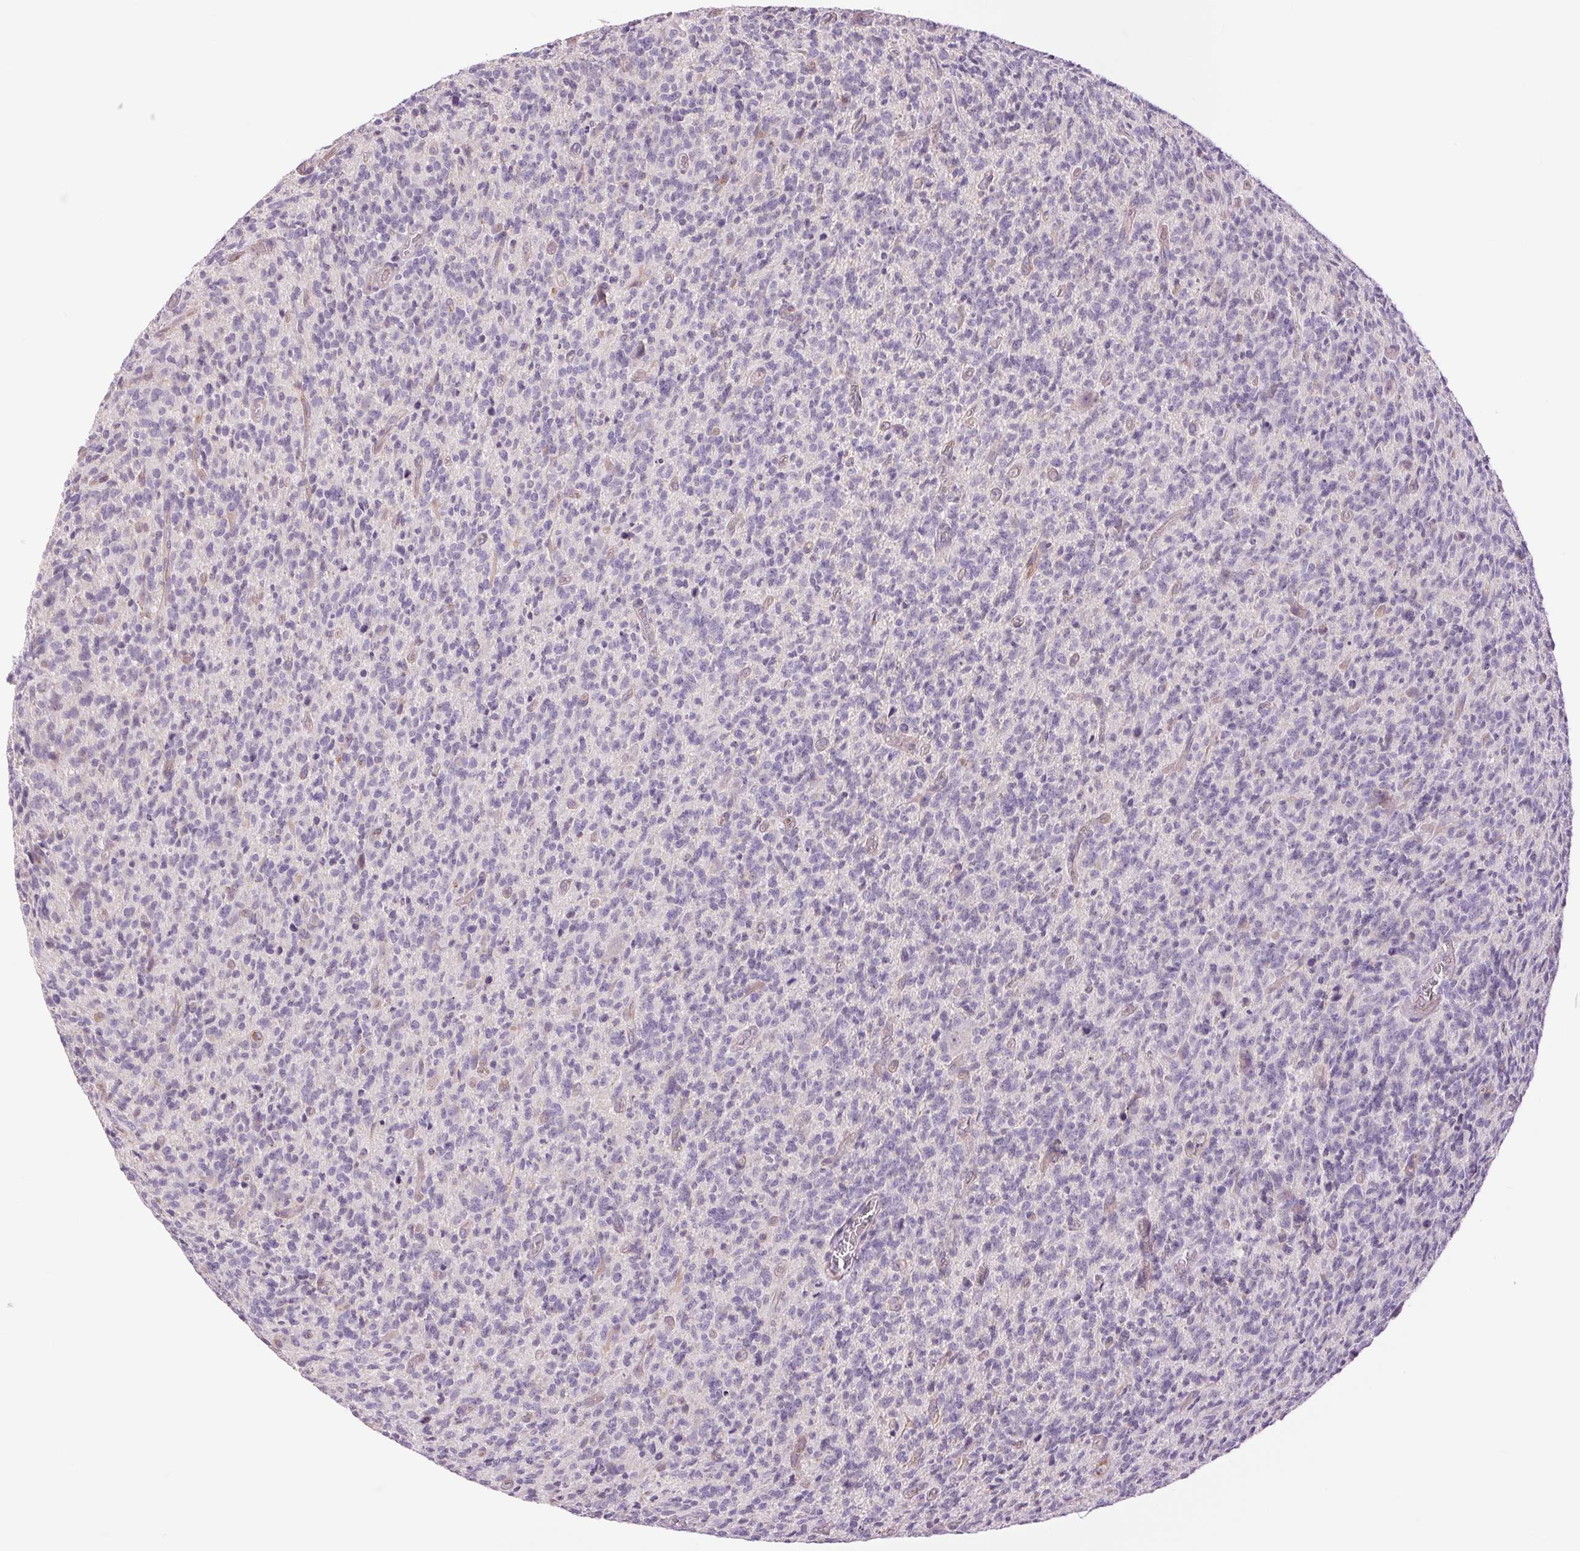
{"staining": {"intensity": "negative", "quantity": "none", "location": "none"}, "tissue": "glioma", "cell_type": "Tumor cells", "image_type": "cancer", "snomed": [{"axis": "morphology", "description": "Glioma, malignant, High grade"}, {"axis": "topography", "description": "Brain"}], "caption": "Histopathology image shows no significant protein expression in tumor cells of glioma.", "gene": "CTNNA3", "patient": {"sex": "male", "age": 76}}